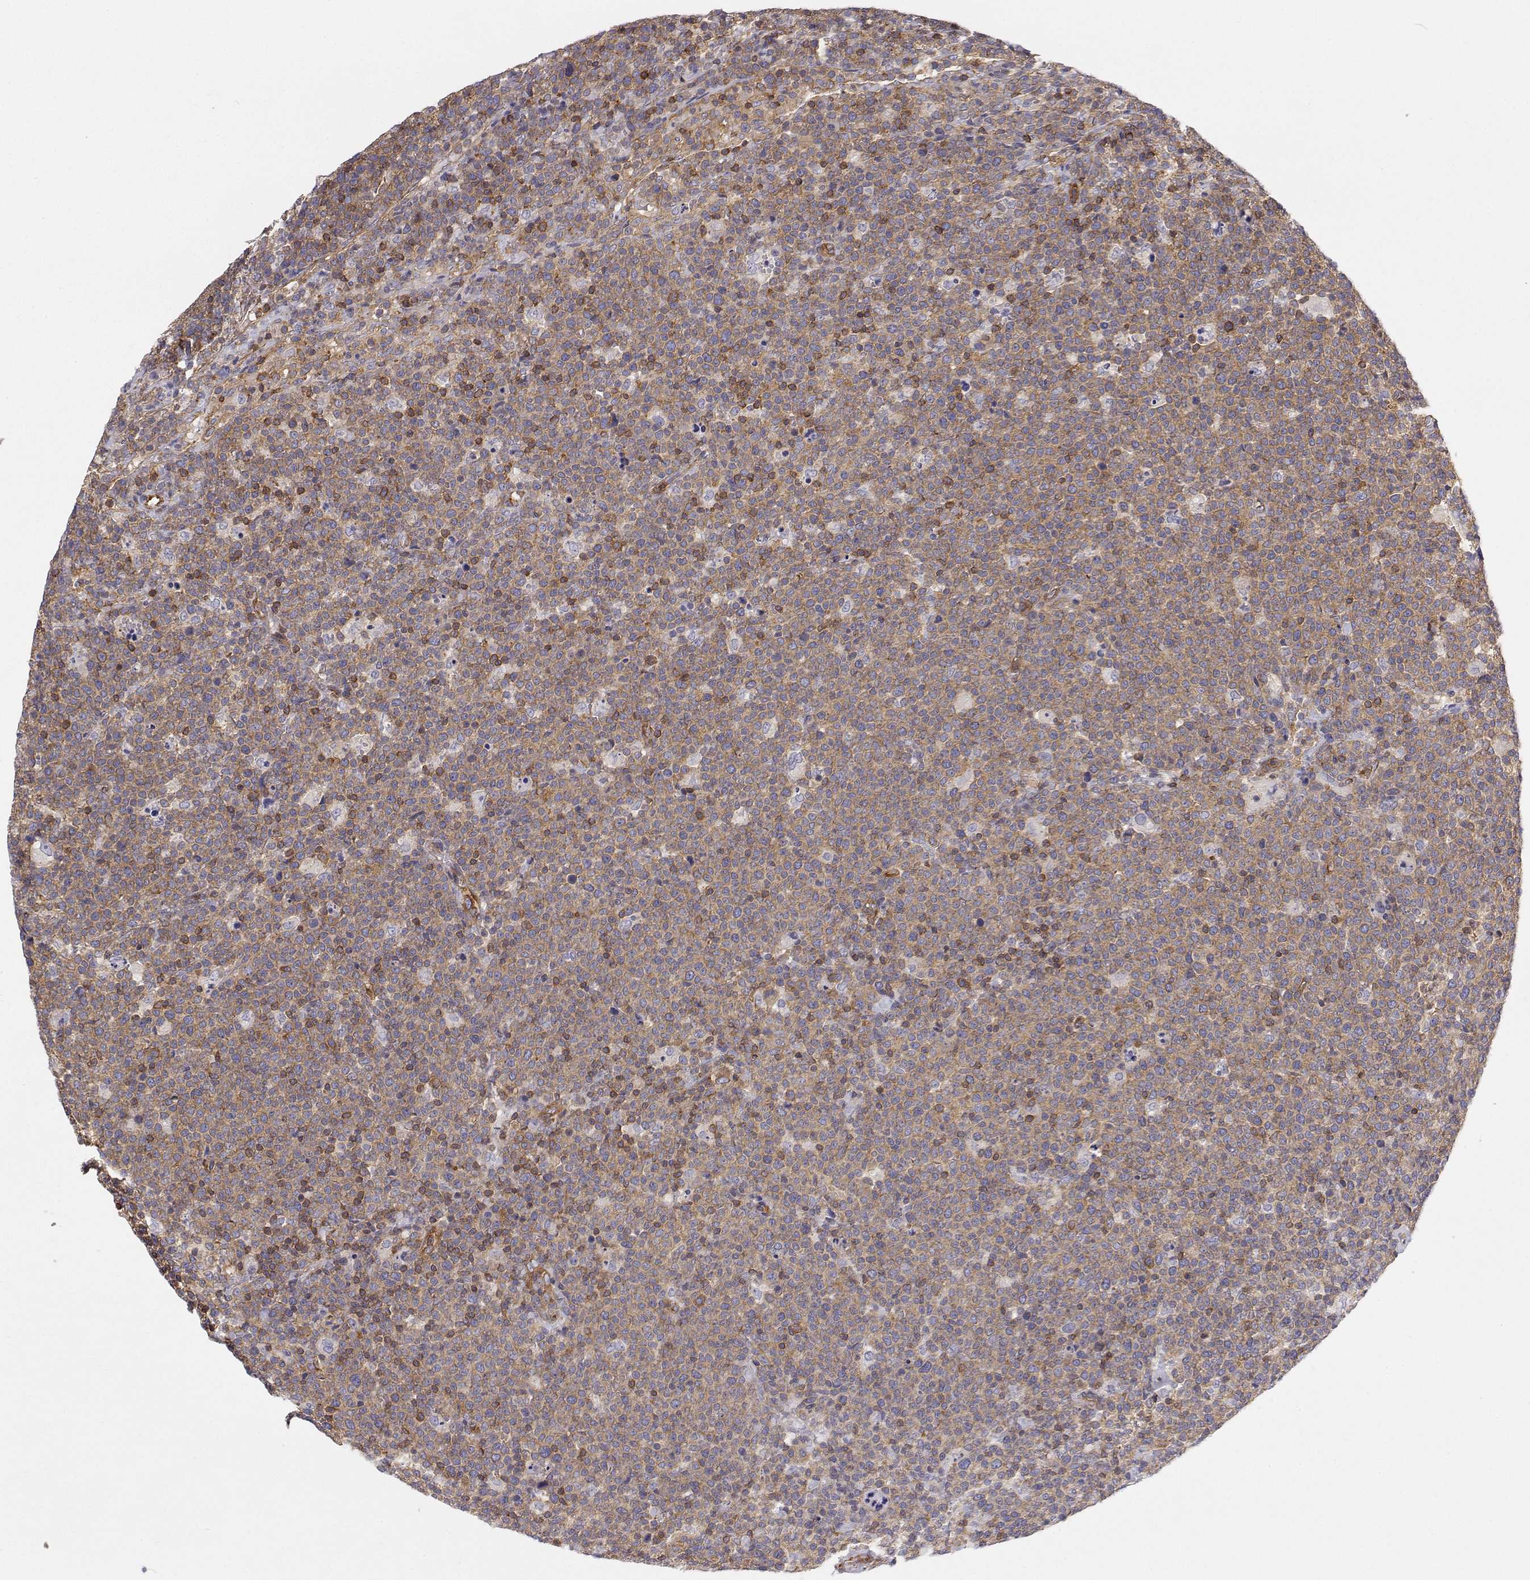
{"staining": {"intensity": "weak", "quantity": "25%-75%", "location": "cytoplasmic/membranous"}, "tissue": "lymphoma", "cell_type": "Tumor cells", "image_type": "cancer", "snomed": [{"axis": "morphology", "description": "Malignant lymphoma, non-Hodgkin's type, High grade"}, {"axis": "topography", "description": "Lymph node"}], "caption": "A brown stain shows weak cytoplasmic/membranous positivity of a protein in lymphoma tumor cells.", "gene": "MYH9", "patient": {"sex": "male", "age": 61}}